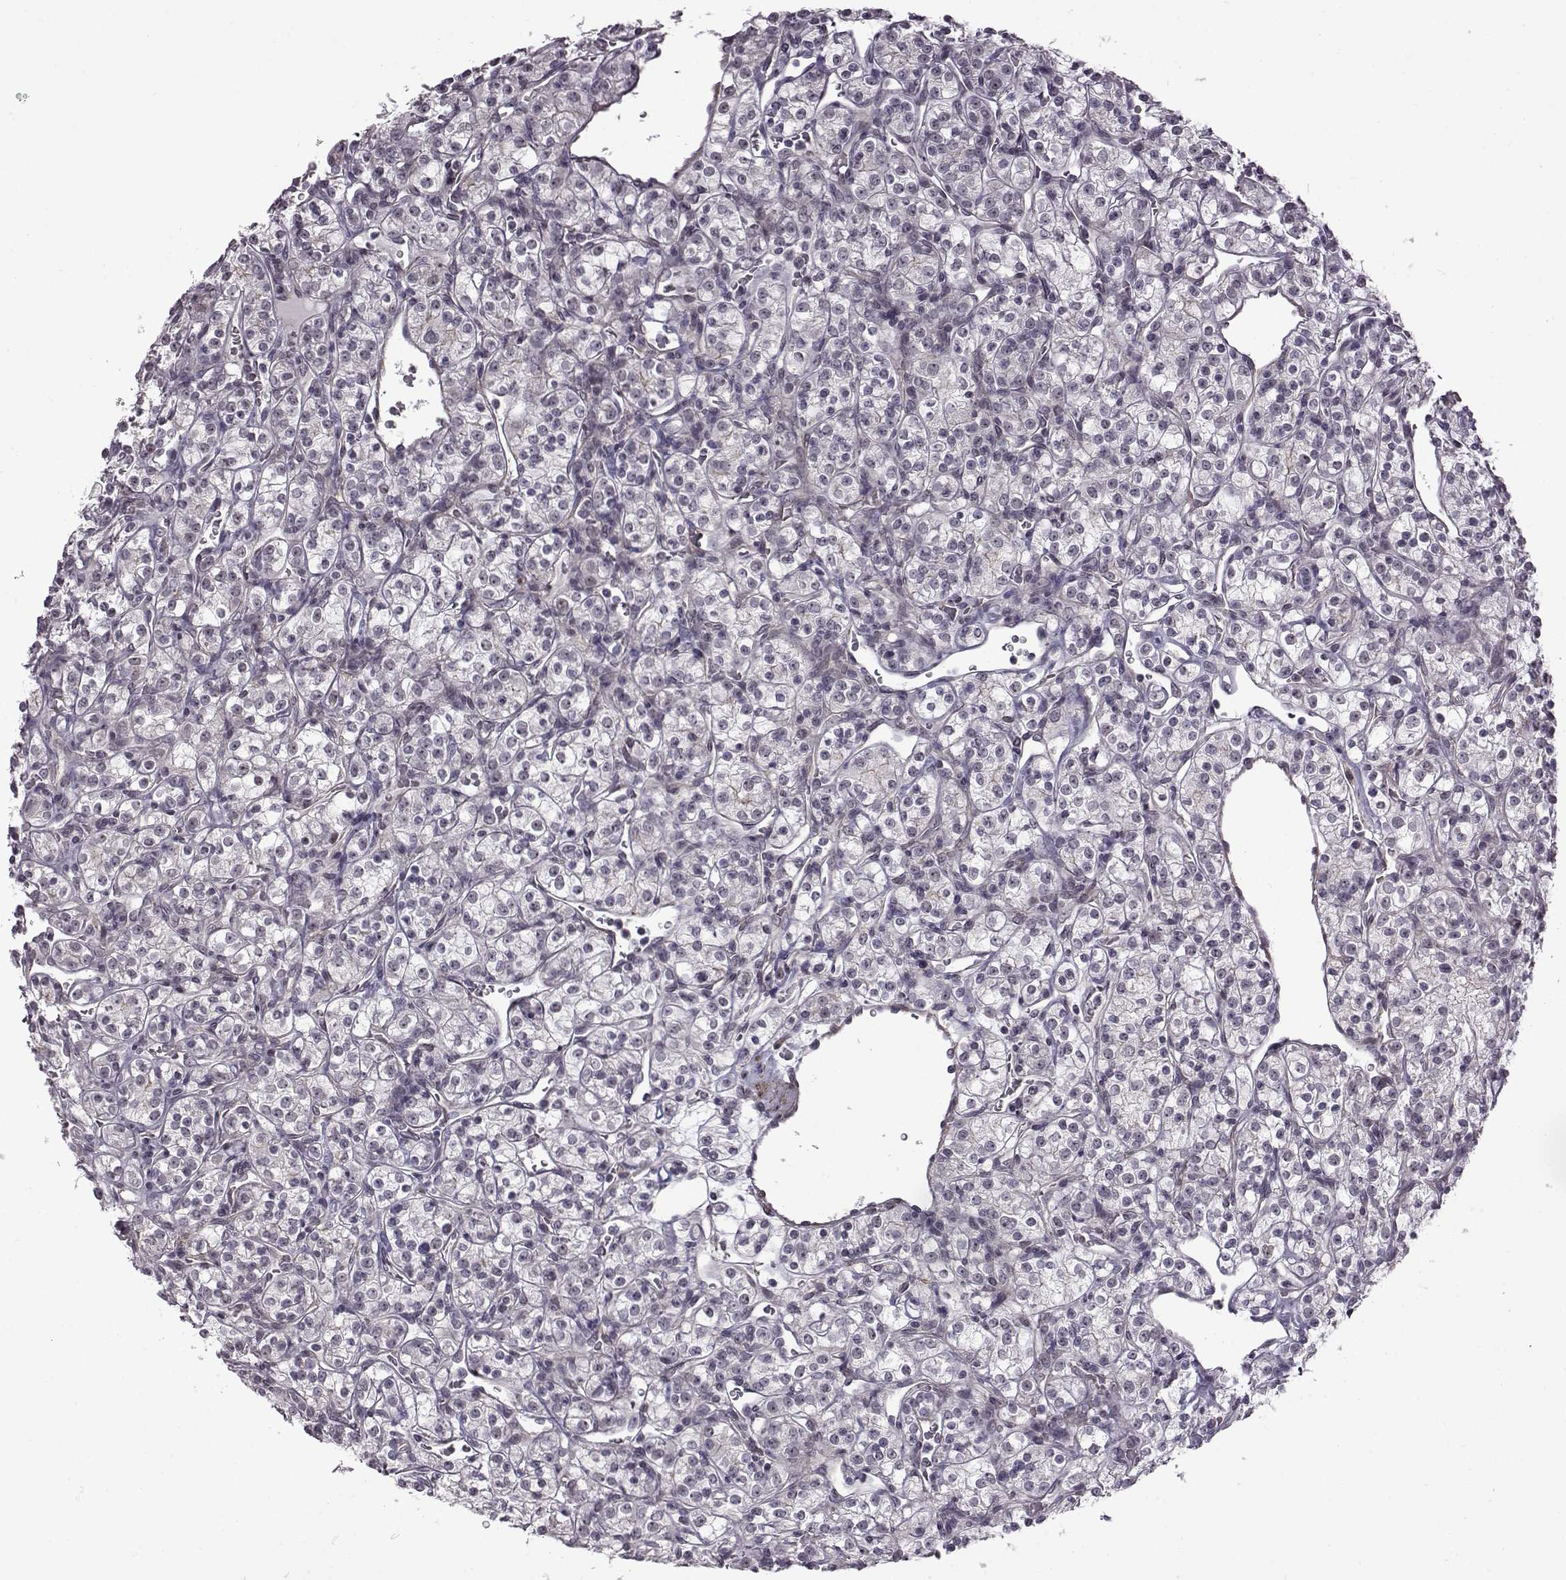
{"staining": {"intensity": "negative", "quantity": "none", "location": "none"}, "tissue": "renal cancer", "cell_type": "Tumor cells", "image_type": "cancer", "snomed": [{"axis": "morphology", "description": "Adenocarcinoma, NOS"}, {"axis": "topography", "description": "Kidney"}], "caption": "An immunohistochemistry micrograph of renal cancer (adenocarcinoma) is shown. There is no staining in tumor cells of renal cancer (adenocarcinoma).", "gene": "SYNPO2", "patient": {"sex": "male", "age": 77}}